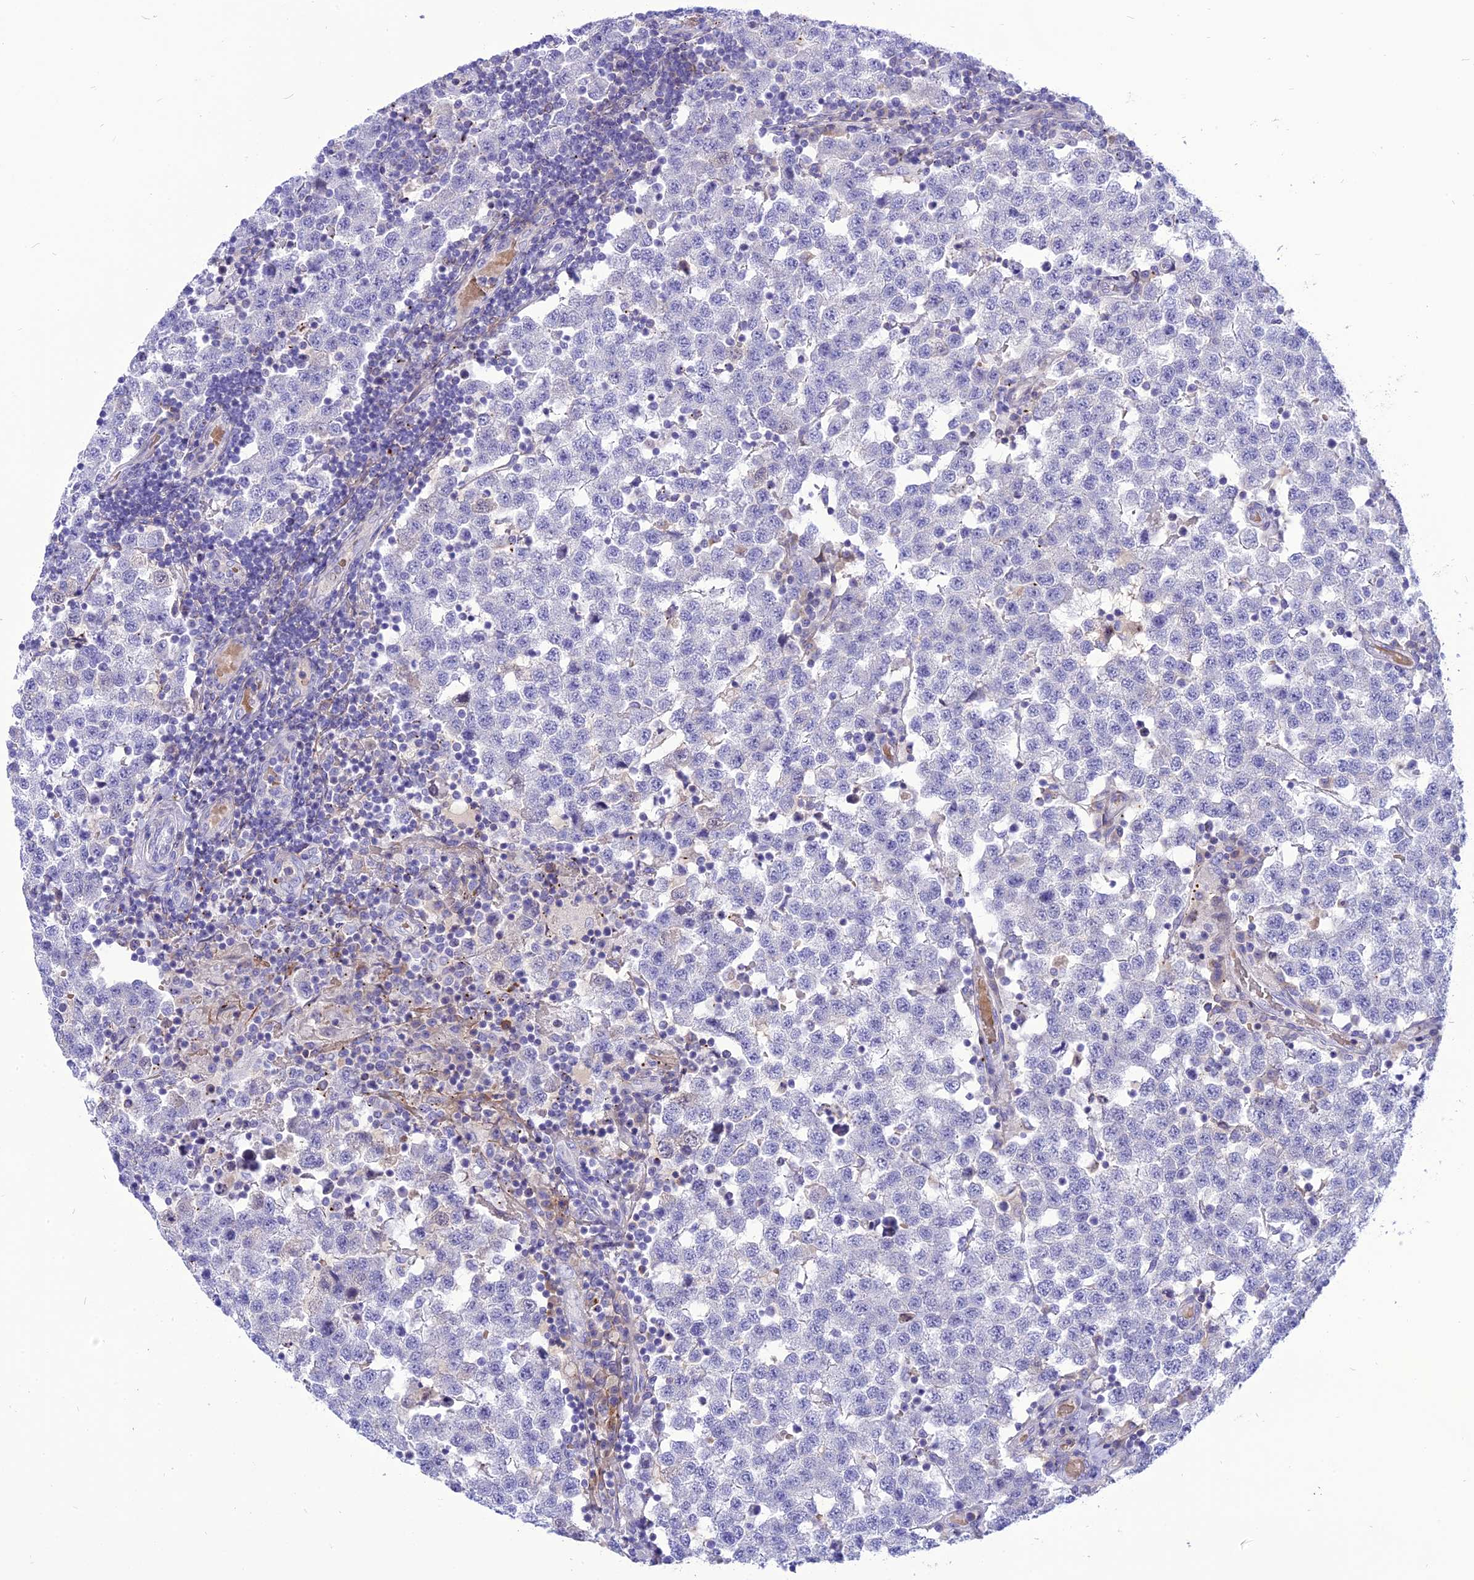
{"staining": {"intensity": "negative", "quantity": "none", "location": "none"}, "tissue": "testis cancer", "cell_type": "Tumor cells", "image_type": "cancer", "snomed": [{"axis": "morphology", "description": "Seminoma, NOS"}, {"axis": "topography", "description": "Testis"}], "caption": "Tumor cells show no significant expression in seminoma (testis).", "gene": "MBD3L1", "patient": {"sex": "male", "age": 34}}